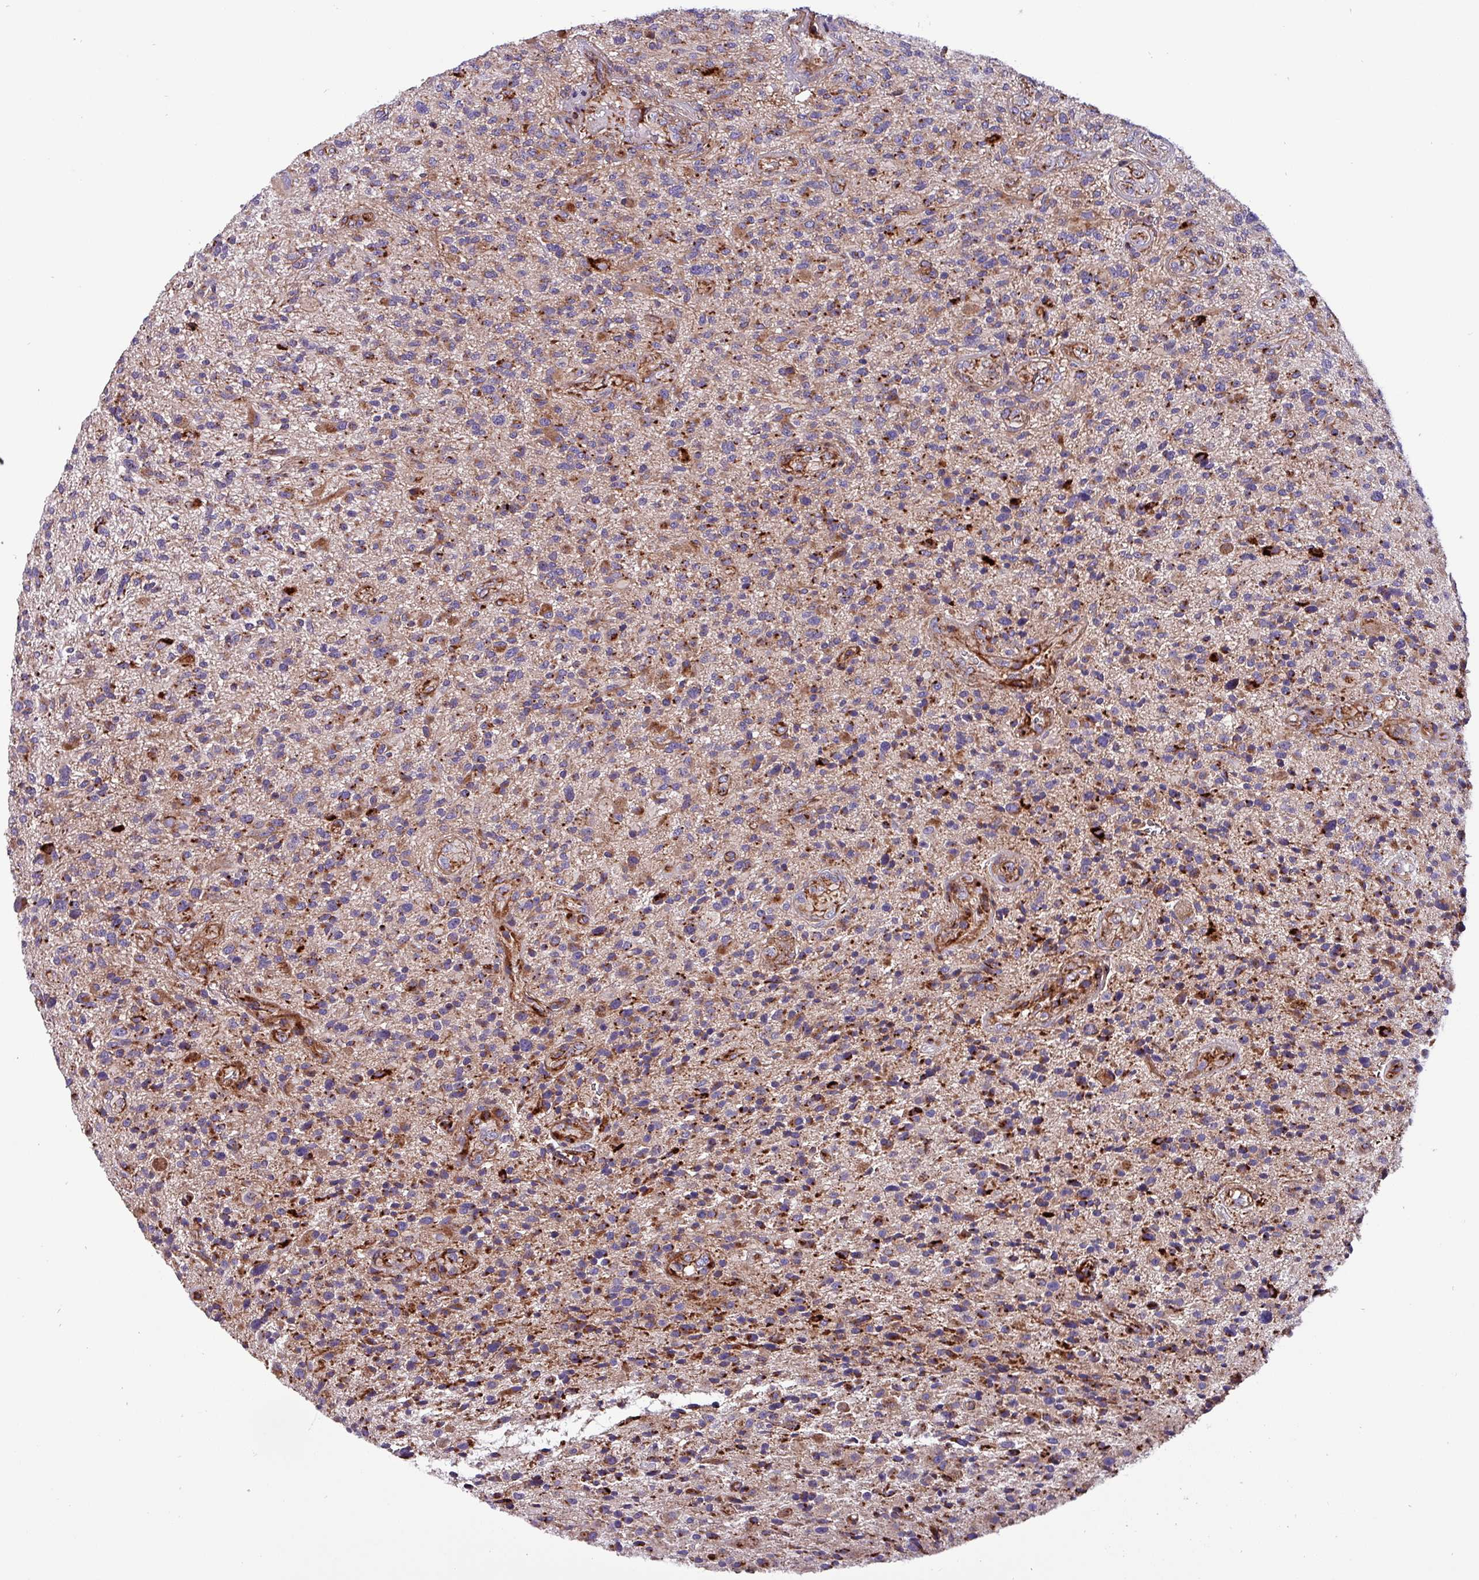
{"staining": {"intensity": "weak", "quantity": "<25%", "location": "cytoplasmic/membranous"}, "tissue": "glioma", "cell_type": "Tumor cells", "image_type": "cancer", "snomed": [{"axis": "morphology", "description": "Glioma, malignant, High grade"}, {"axis": "topography", "description": "Brain"}], "caption": "The IHC photomicrograph has no significant staining in tumor cells of glioma tissue.", "gene": "VAMP4", "patient": {"sex": "male", "age": 47}}